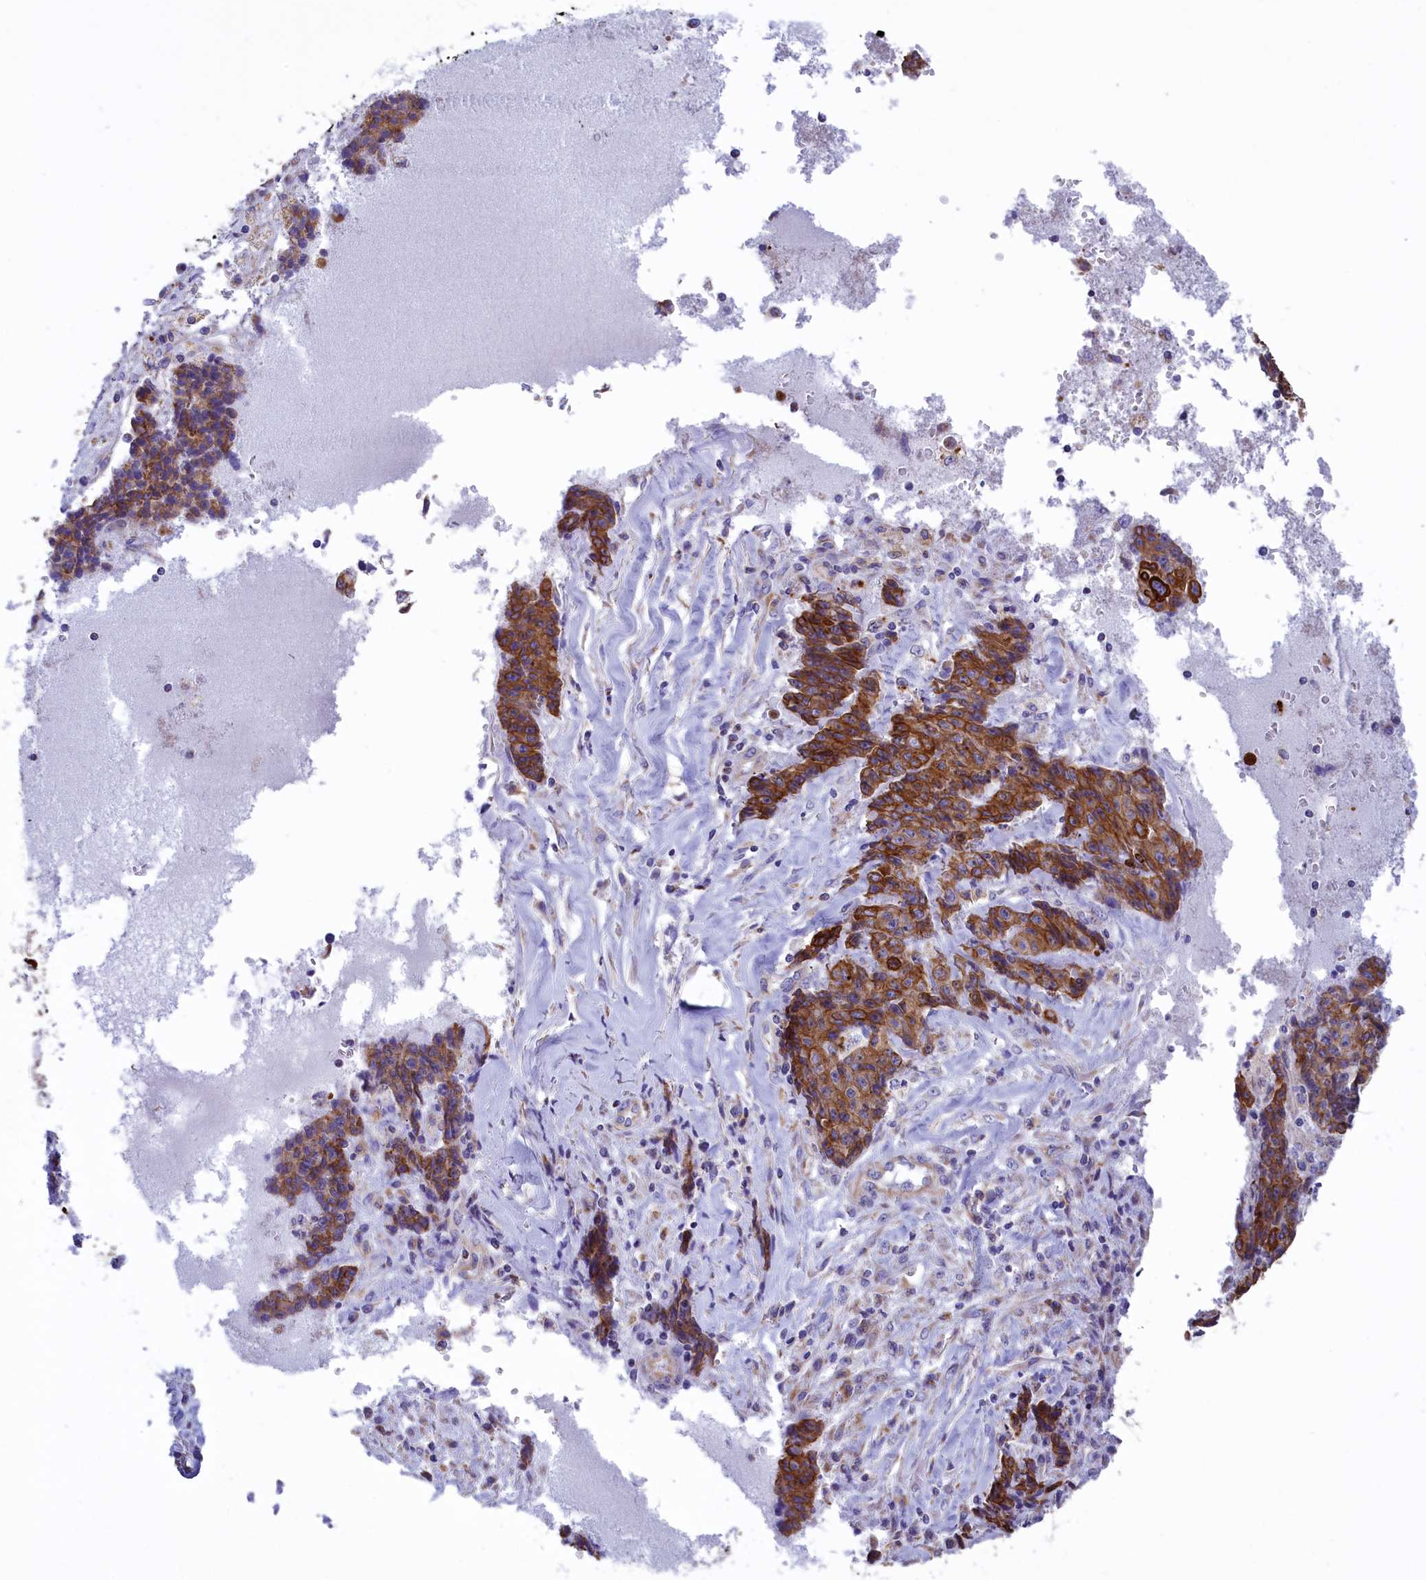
{"staining": {"intensity": "moderate", "quantity": ">75%", "location": "cytoplasmic/membranous"}, "tissue": "ovarian cancer", "cell_type": "Tumor cells", "image_type": "cancer", "snomed": [{"axis": "morphology", "description": "Carcinoma, endometroid"}, {"axis": "topography", "description": "Ovary"}], "caption": "Ovarian cancer was stained to show a protein in brown. There is medium levels of moderate cytoplasmic/membranous expression in approximately >75% of tumor cells. (DAB IHC with brightfield microscopy, high magnification).", "gene": "GATB", "patient": {"sex": "female", "age": 42}}